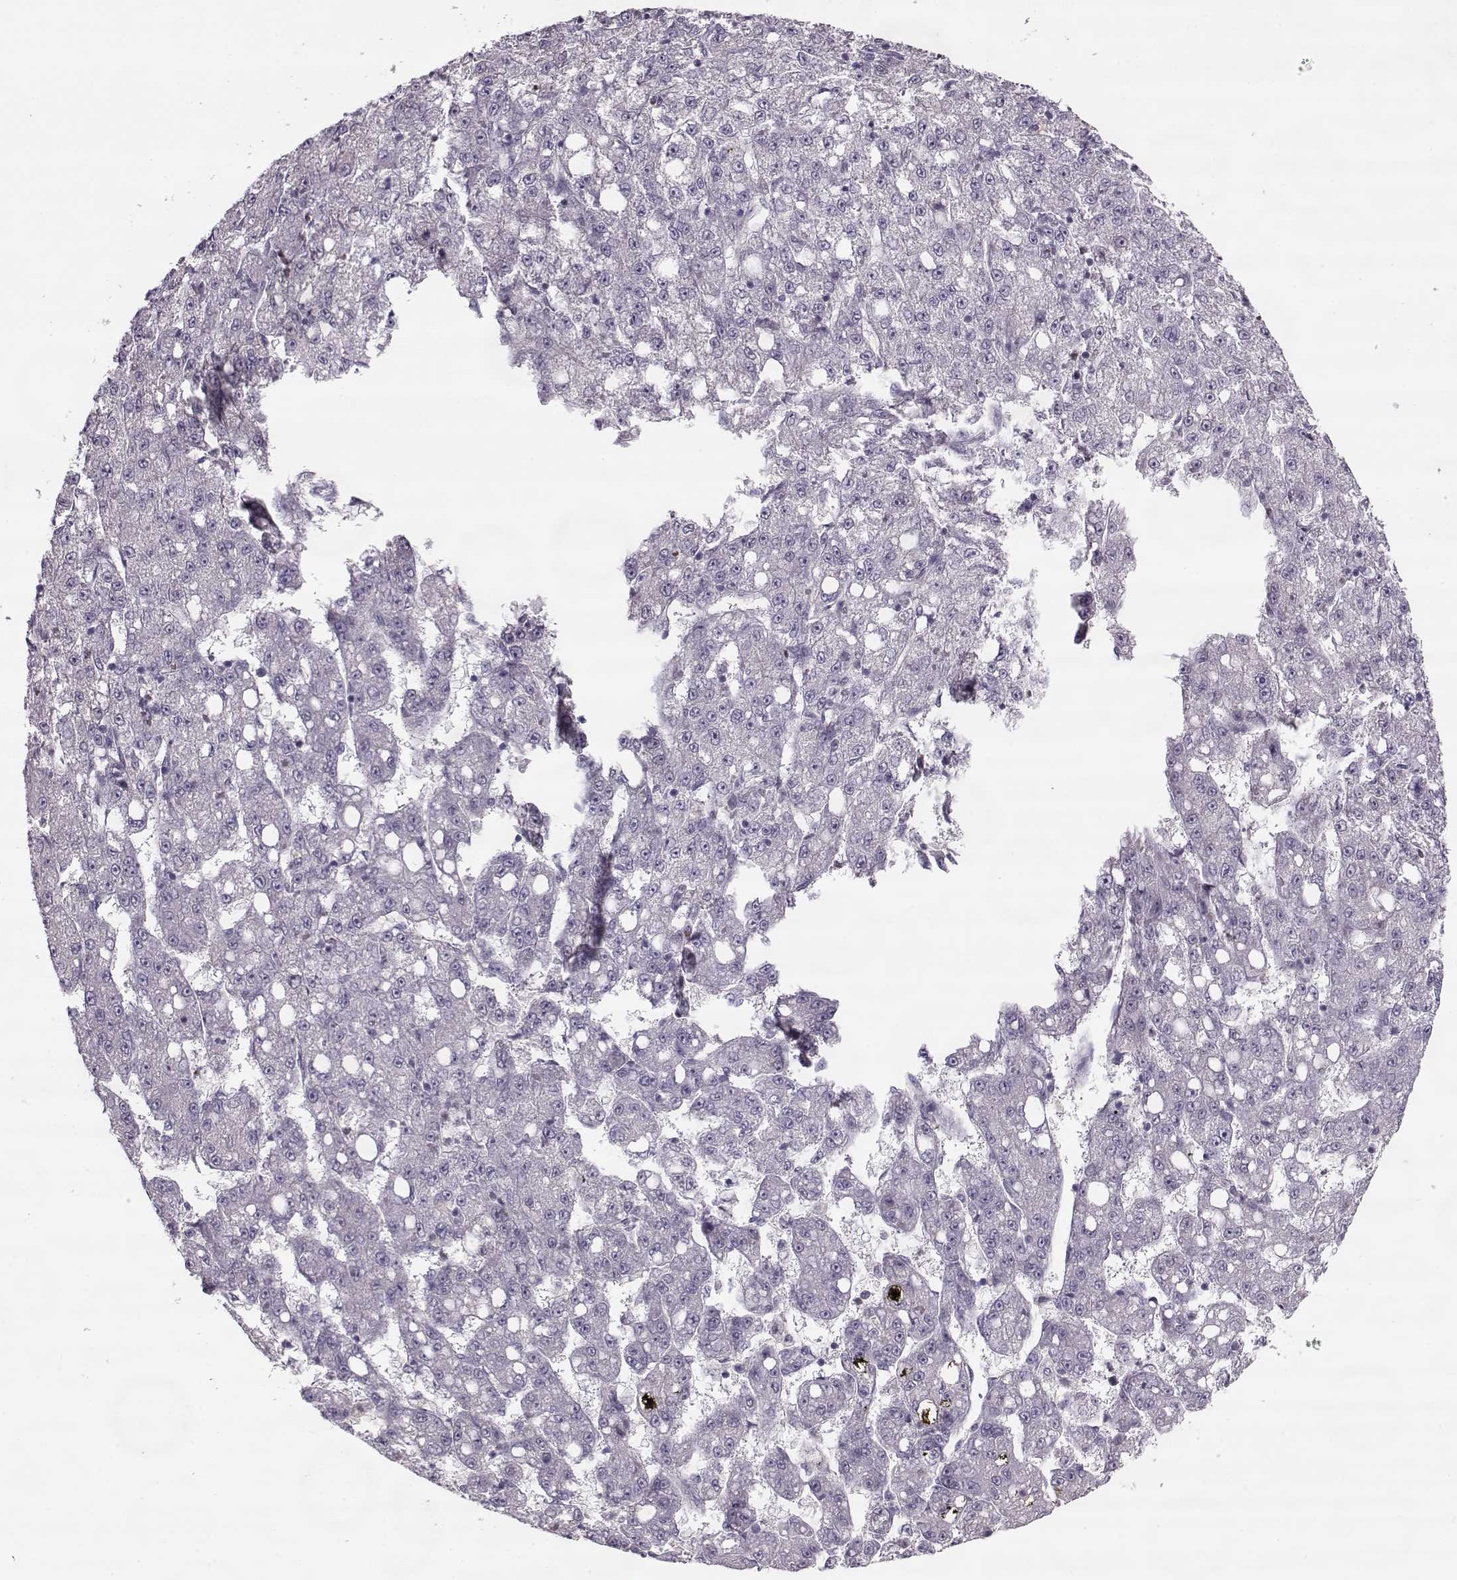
{"staining": {"intensity": "negative", "quantity": "none", "location": "none"}, "tissue": "liver cancer", "cell_type": "Tumor cells", "image_type": "cancer", "snomed": [{"axis": "morphology", "description": "Carcinoma, Hepatocellular, NOS"}, {"axis": "topography", "description": "Liver"}], "caption": "A high-resolution micrograph shows immunohistochemistry staining of liver cancer (hepatocellular carcinoma), which displays no significant positivity in tumor cells.", "gene": "ACOT11", "patient": {"sex": "female", "age": 65}}